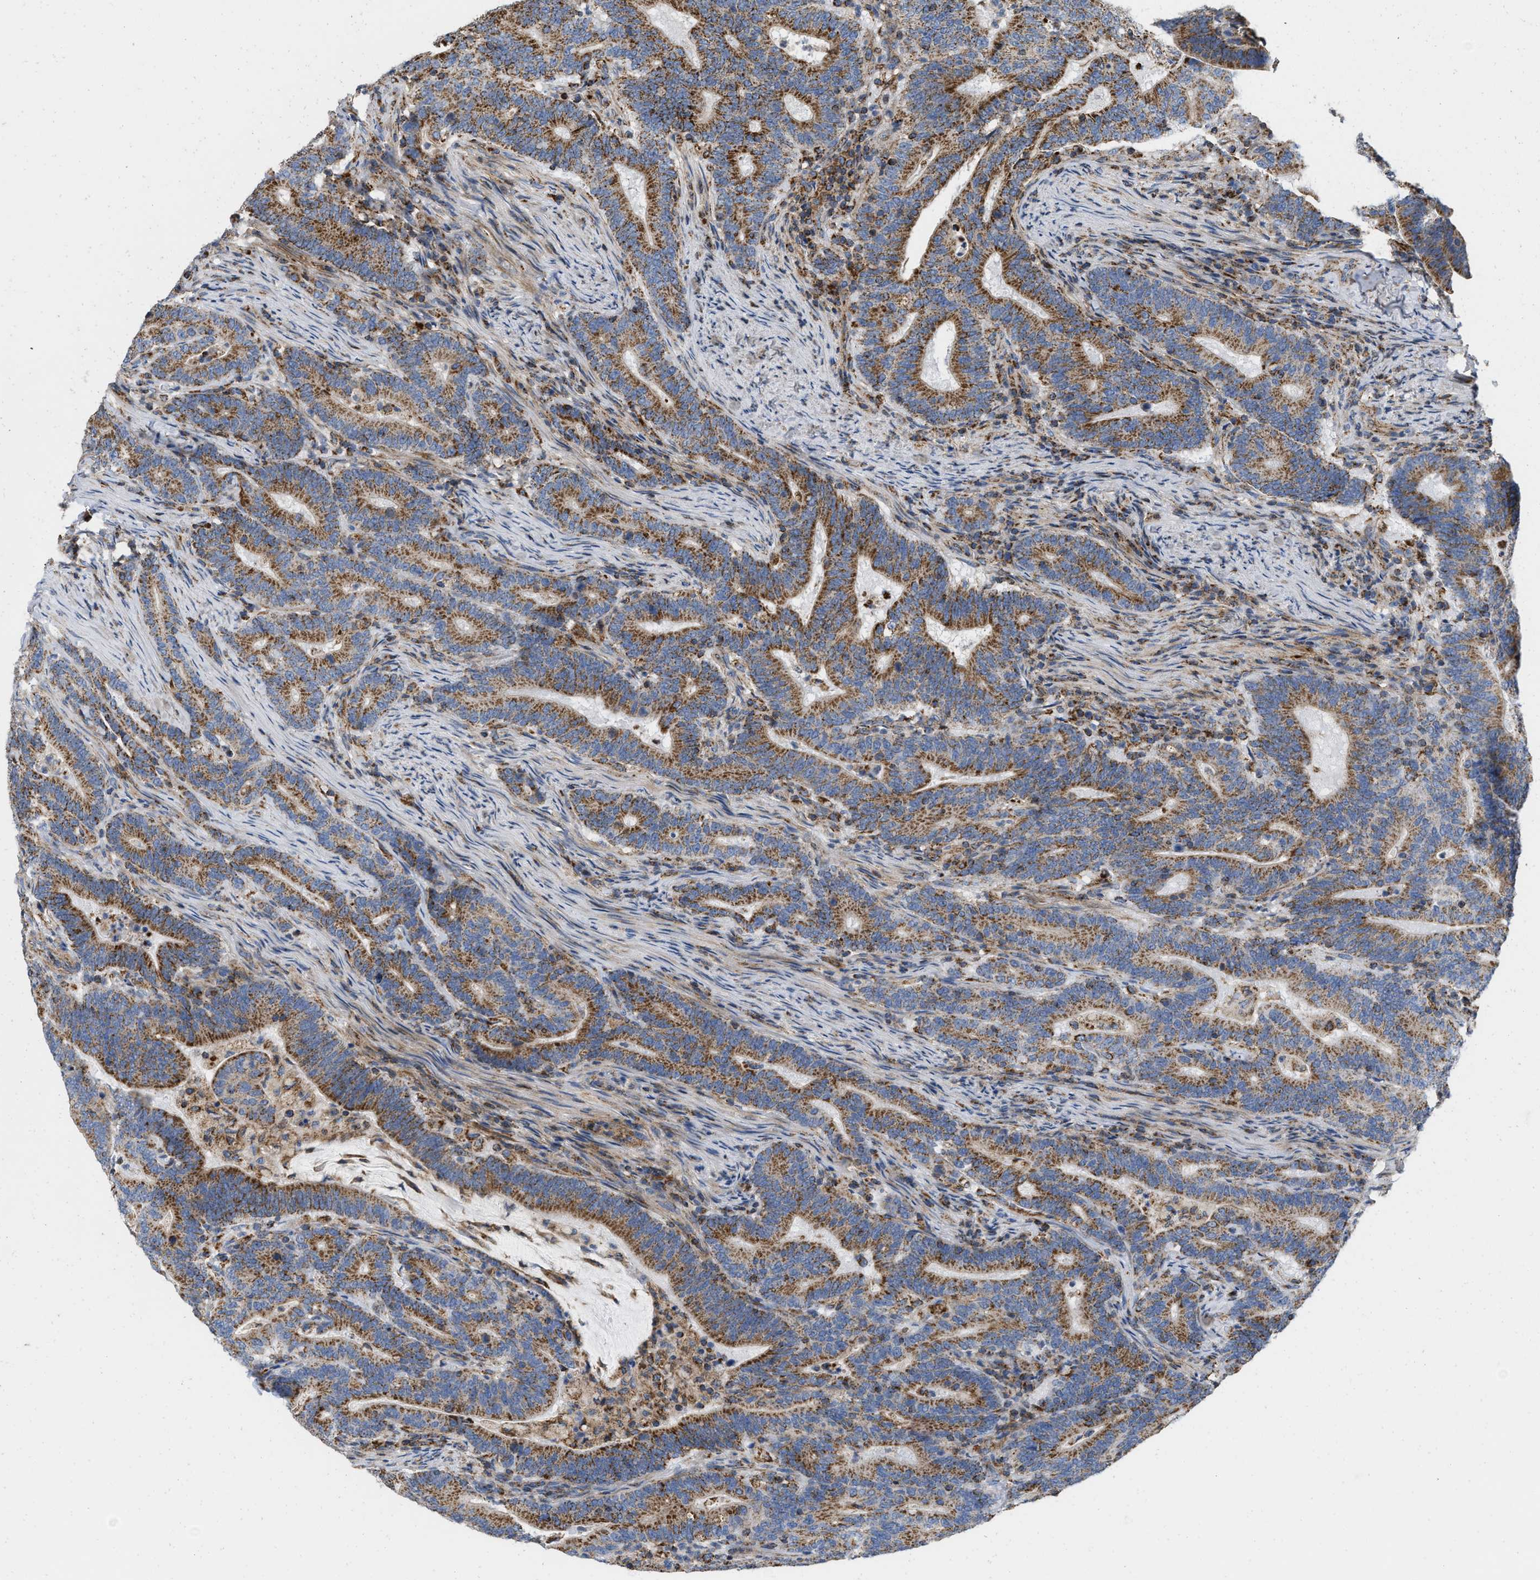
{"staining": {"intensity": "strong", "quantity": ">75%", "location": "cytoplasmic/membranous"}, "tissue": "colorectal cancer", "cell_type": "Tumor cells", "image_type": "cancer", "snomed": [{"axis": "morphology", "description": "Adenocarcinoma, NOS"}, {"axis": "topography", "description": "Colon"}], "caption": "Strong cytoplasmic/membranous positivity is appreciated in about >75% of tumor cells in colorectal cancer (adenocarcinoma). (Brightfield microscopy of DAB IHC at high magnification).", "gene": "GRB10", "patient": {"sex": "female", "age": 66}}